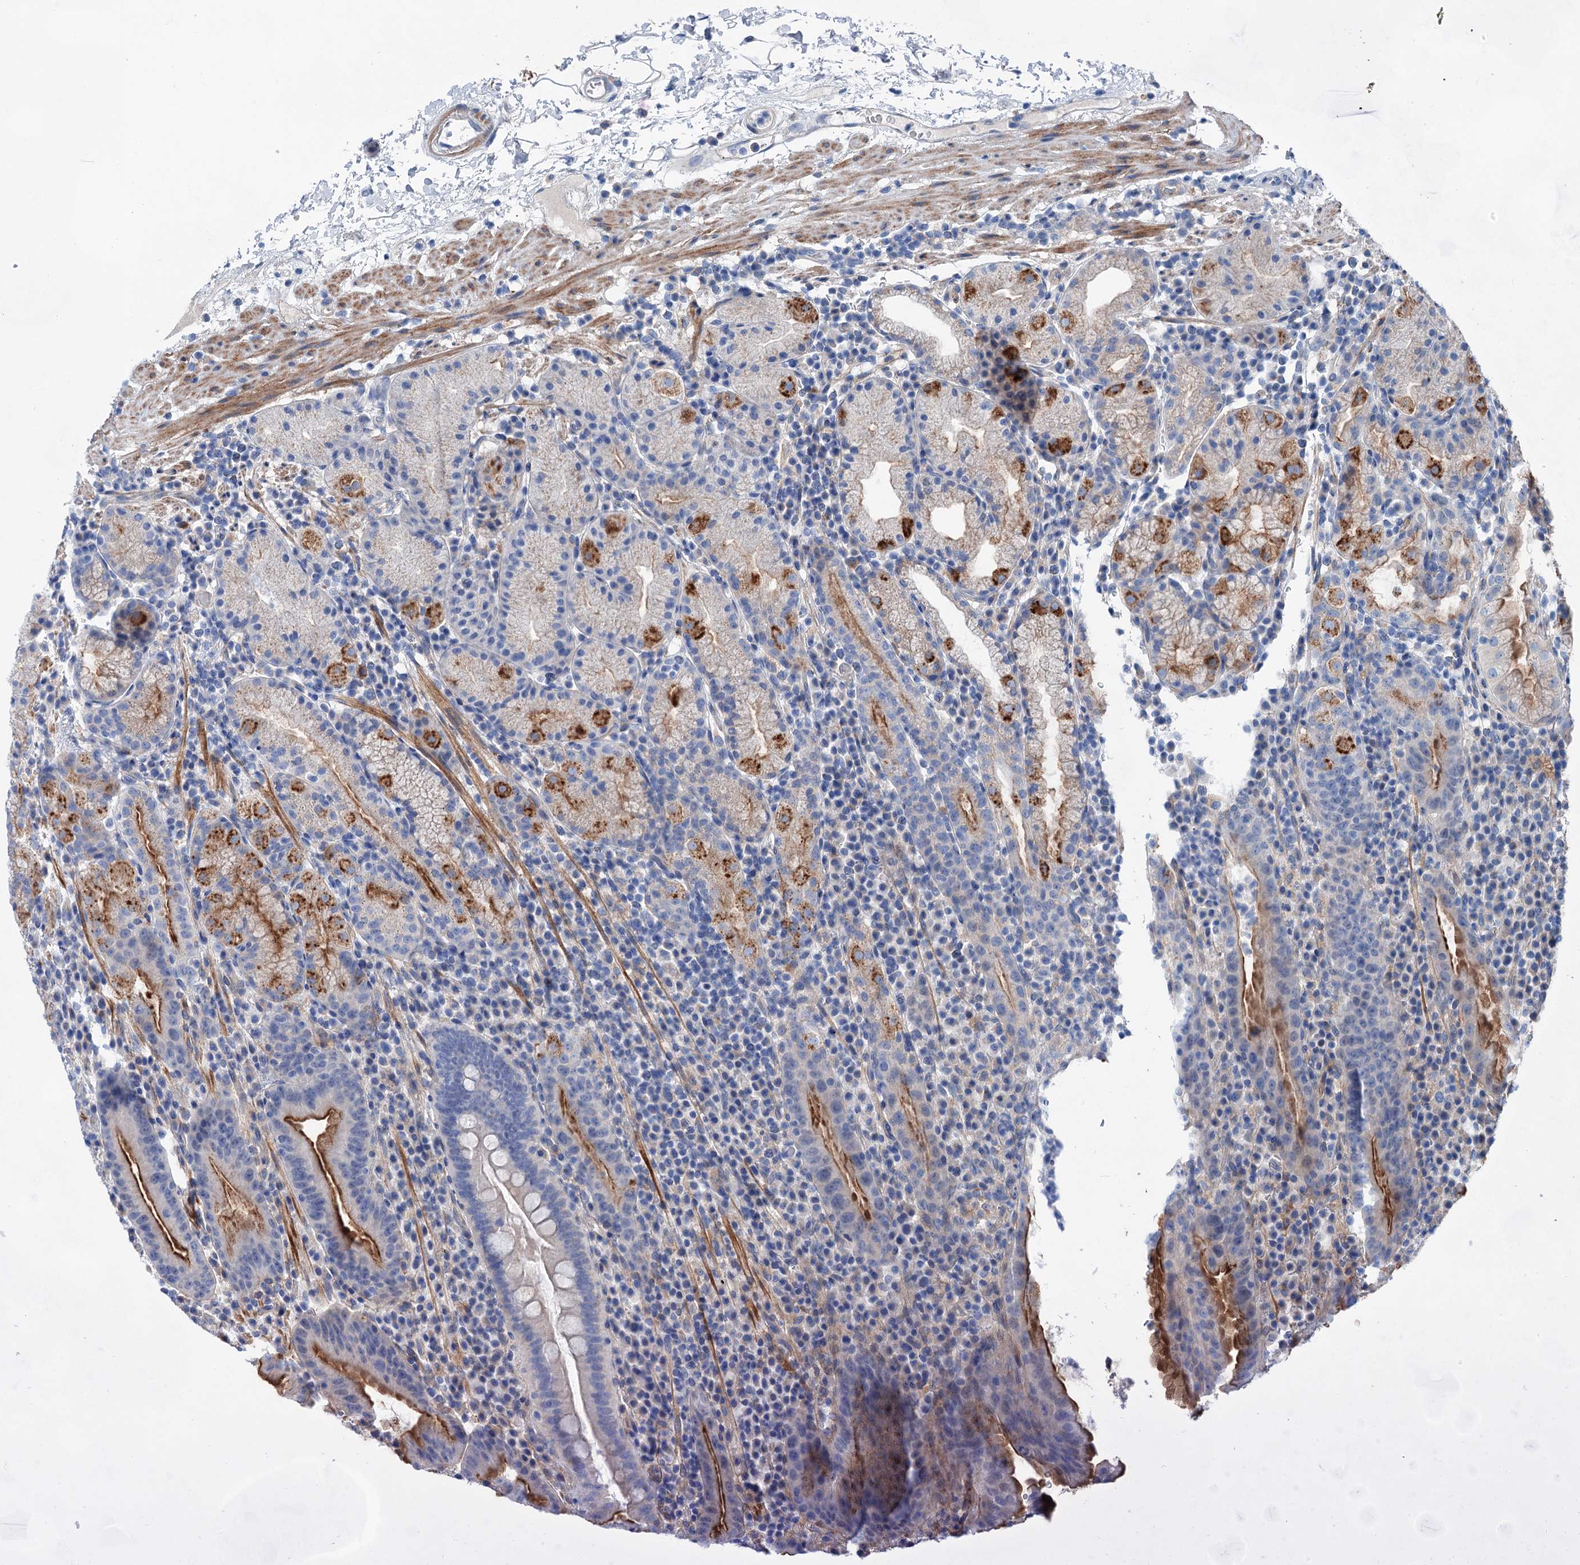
{"staining": {"intensity": "strong", "quantity": "<25%", "location": "cytoplasmic/membranous"}, "tissue": "stomach", "cell_type": "Glandular cells", "image_type": "normal", "snomed": [{"axis": "morphology", "description": "Normal tissue, NOS"}, {"axis": "morphology", "description": "Inflammation, NOS"}, {"axis": "topography", "description": "Stomach"}], "caption": "Protein analysis of normal stomach demonstrates strong cytoplasmic/membranous expression in about <25% of glandular cells.", "gene": "GPR155", "patient": {"sex": "male", "age": 79}}